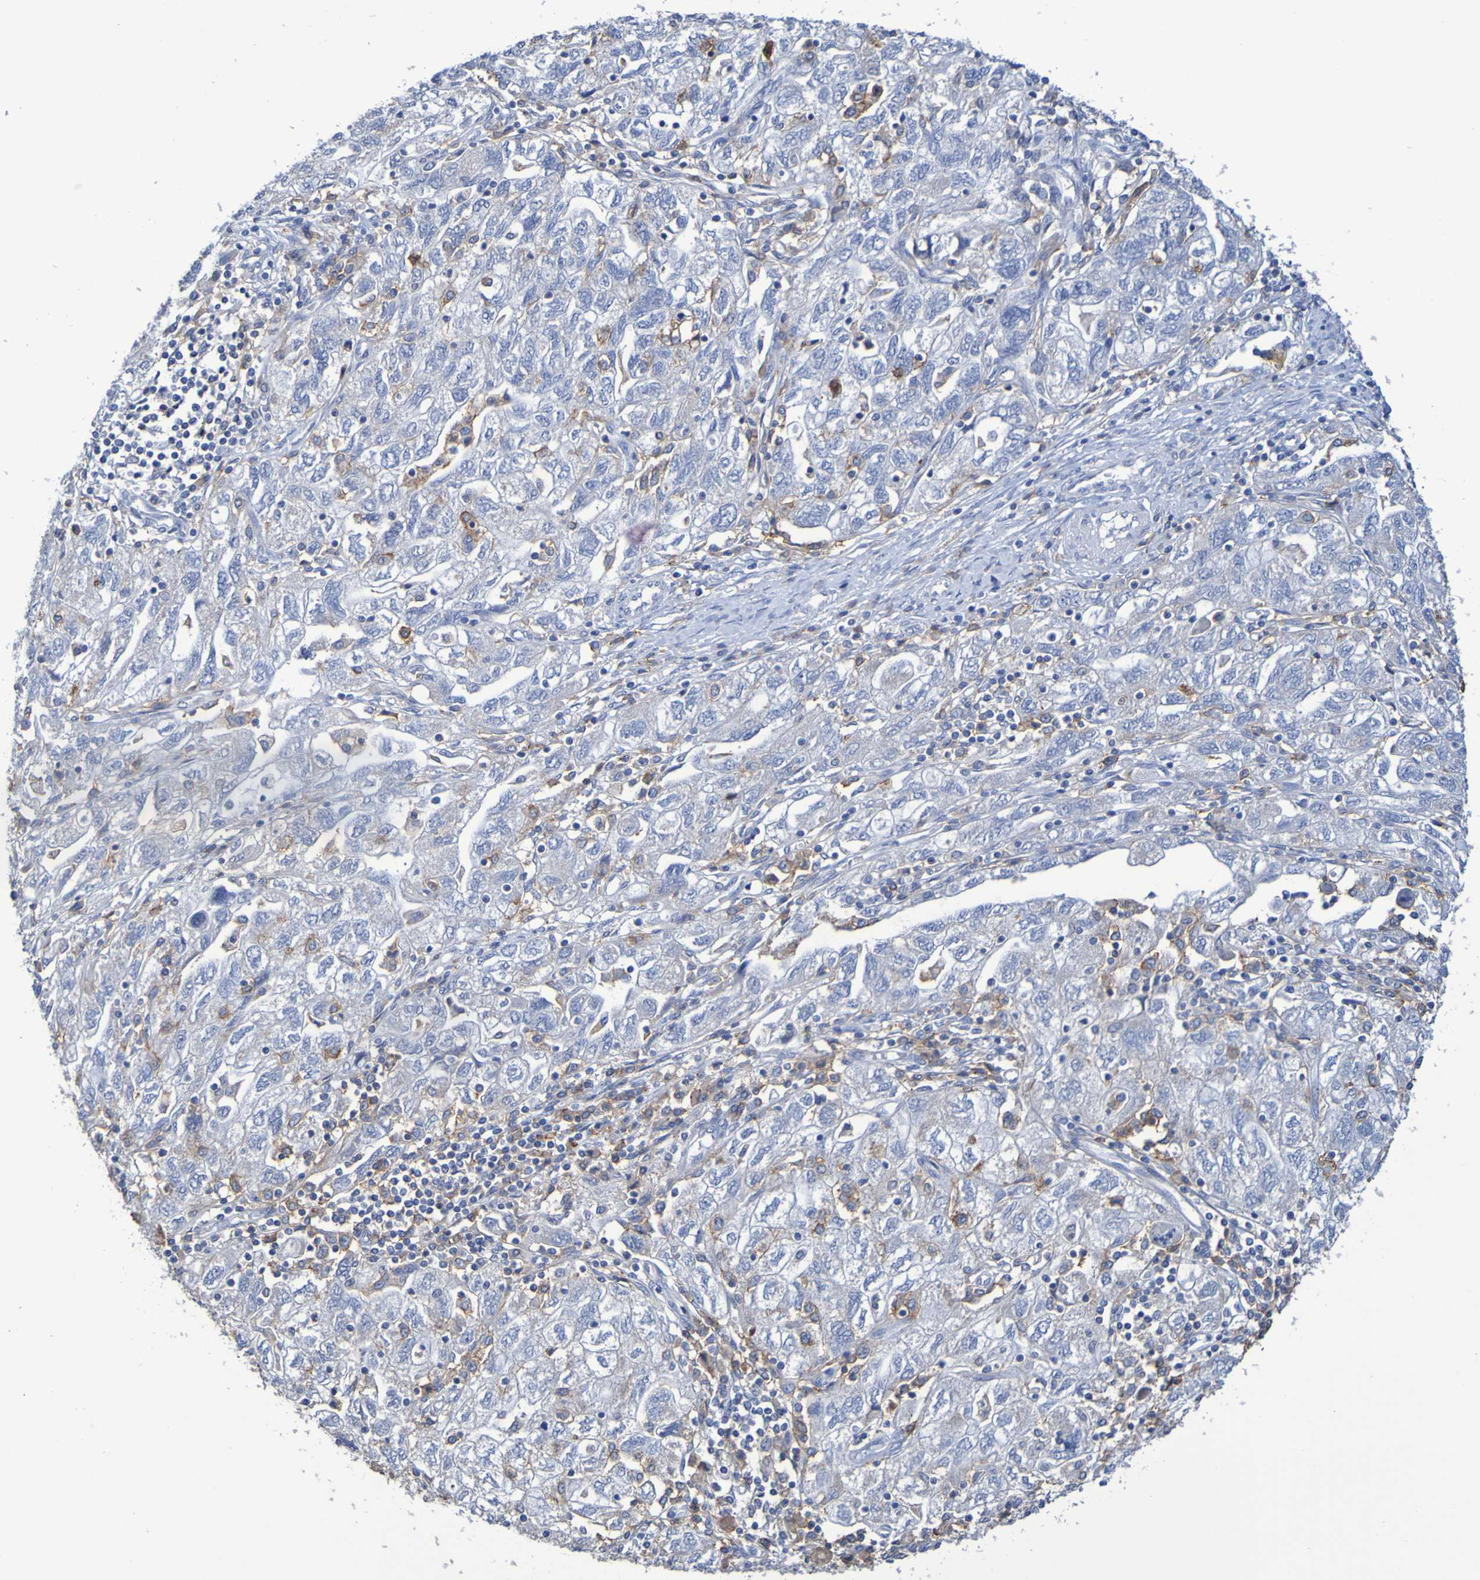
{"staining": {"intensity": "moderate", "quantity": "<25%", "location": "cytoplasmic/membranous"}, "tissue": "ovarian cancer", "cell_type": "Tumor cells", "image_type": "cancer", "snomed": [{"axis": "morphology", "description": "Carcinoma, NOS"}, {"axis": "morphology", "description": "Cystadenocarcinoma, serous, NOS"}, {"axis": "topography", "description": "Ovary"}], "caption": "DAB (3,3'-diaminobenzidine) immunohistochemical staining of human ovarian cancer (serous cystadenocarcinoma) exhibits moderate cytoplasmic/membranous protein positivity in about <25% of tumor cells.", "gene": "SLC3A2", "patient": {"sex": "female", "age": 69}}